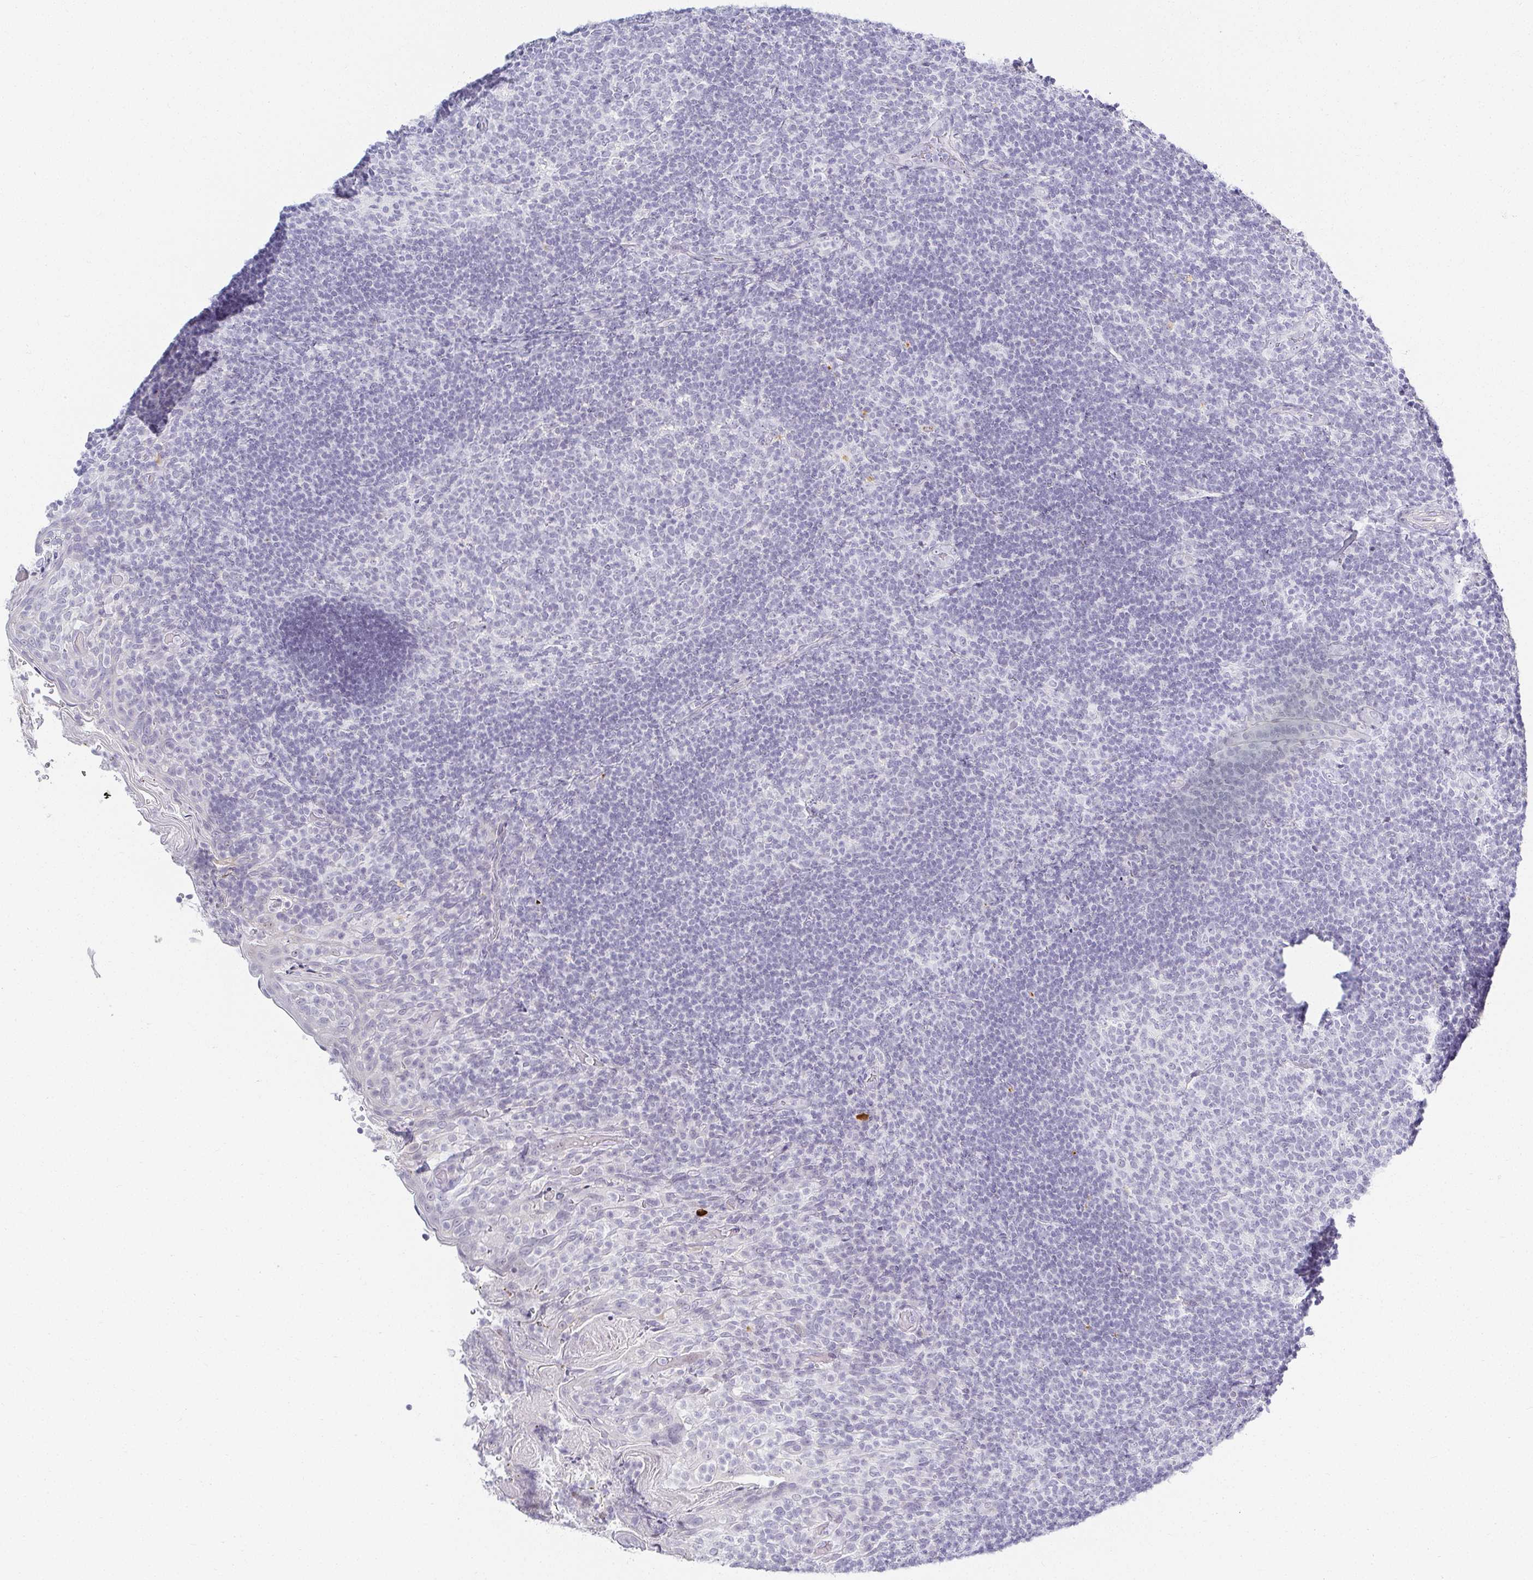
{"staining": {"intensity": "negative", "quantity": "none", "location": "none"}, "tissue": "tonsil", "cell_type": "Germinal center cells", "image_type": "normal", "snomed": [{"axis": "morphology", "description": "Normal tissue, NOS"}, {"axis": "topography", "description": "Tonsil"}], "caption": "Immunohistochemical staining of normal human tonsil exhibits no significant expression in germinal center cells. Nuclei are stained in blue.", "gene": "ACAN", "patient": {"sex": "female", "age": 10}}